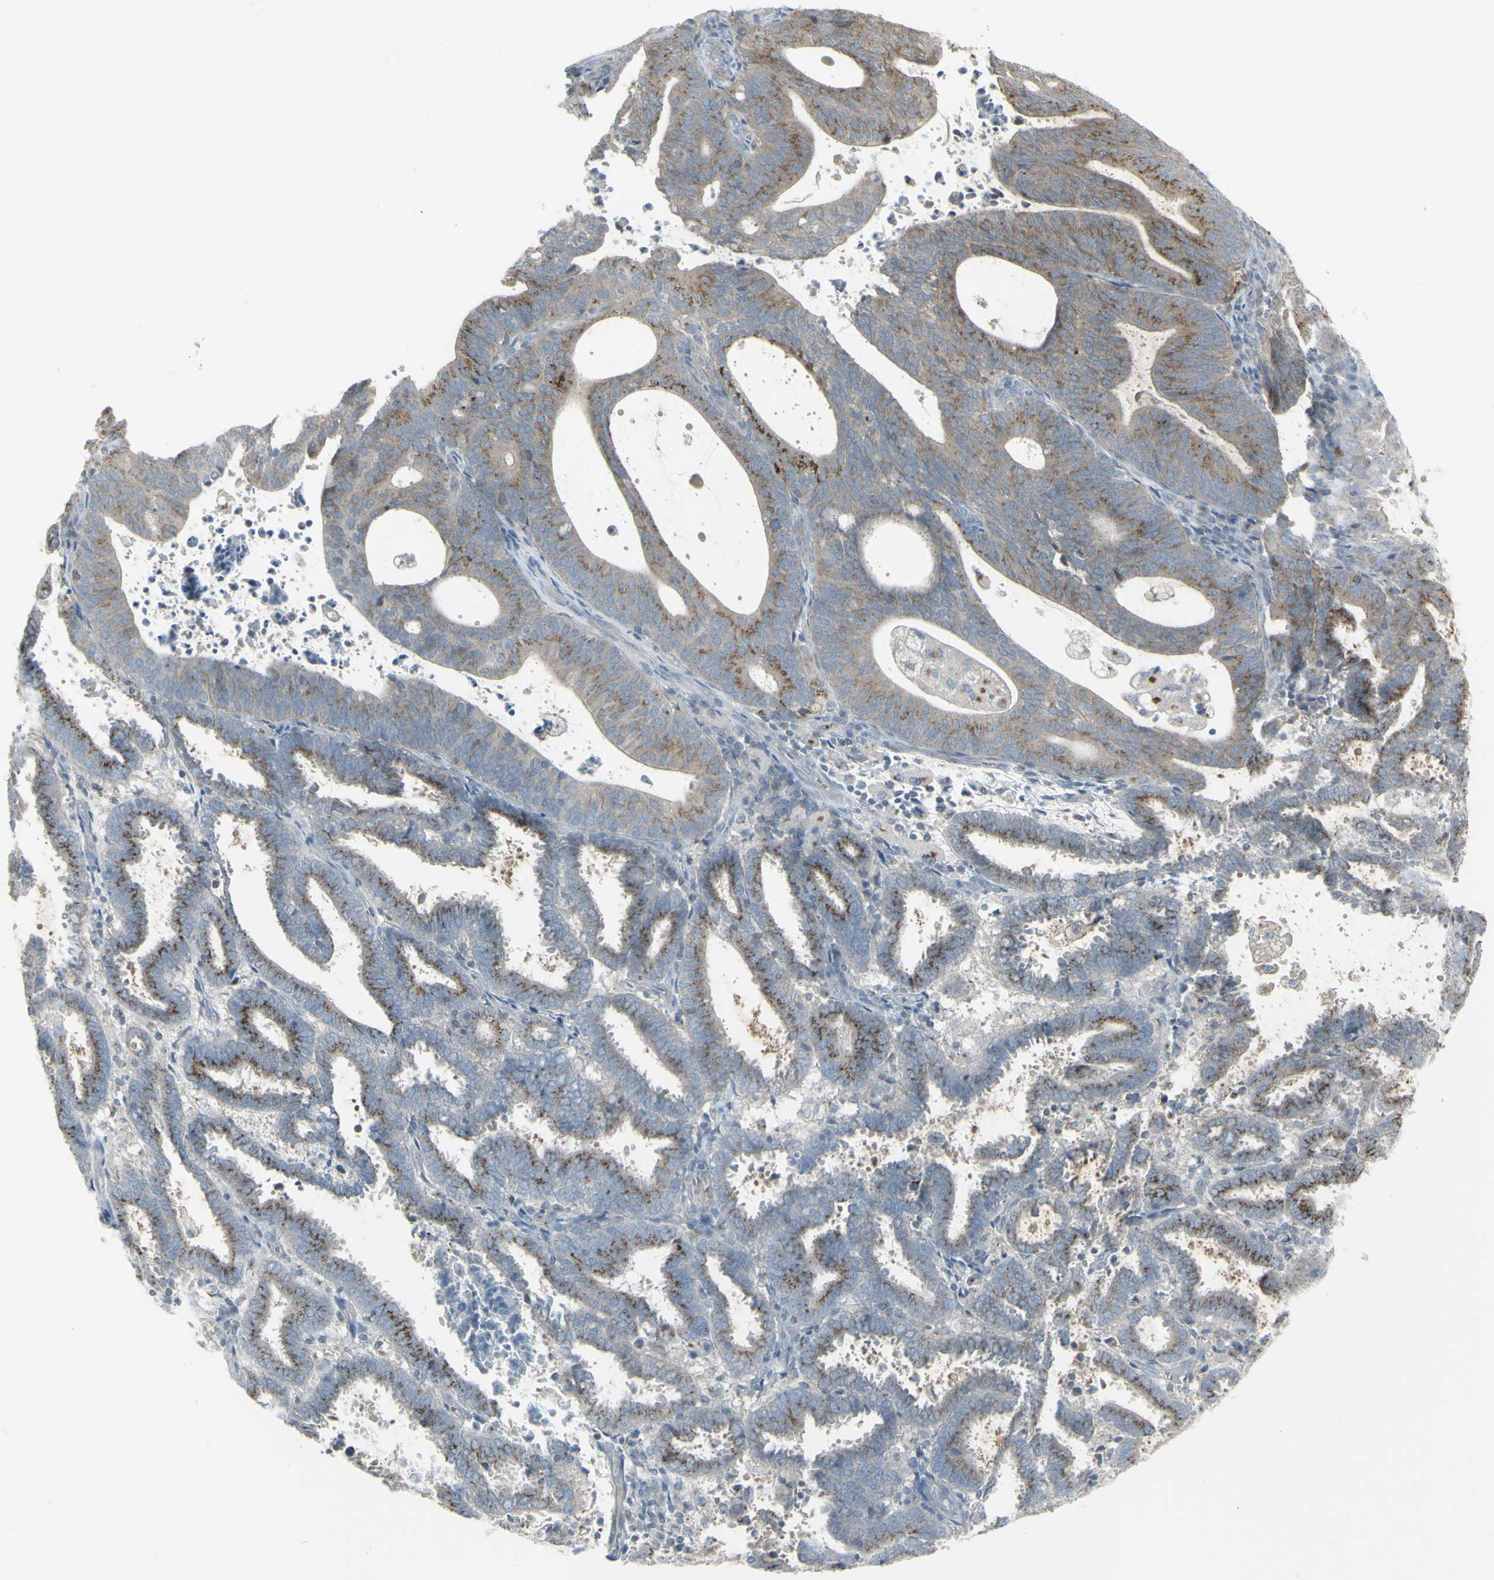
{"staining": {"intensity": "moderate", "quantity": "25%-75%", "location": "cytoplasmic/membranous"}, "tissue": "endometrial cancer", "cell_type": "Tumor cells", "image_type": "cancer", "snomed": [{"axis": "morphology", "description": "Adenocarcinoma, NOS"}, {"axis": "topography", "description": "Uterus"}], "caption": "The immunohistochemical stain highlights moderate cytoplasmic/membranous positivity in tumor cells of endometrial cancer (adenocarcinoma) tissue.", "gene": "GALNT6", "patient": {"sex": "female", "age": 83}}